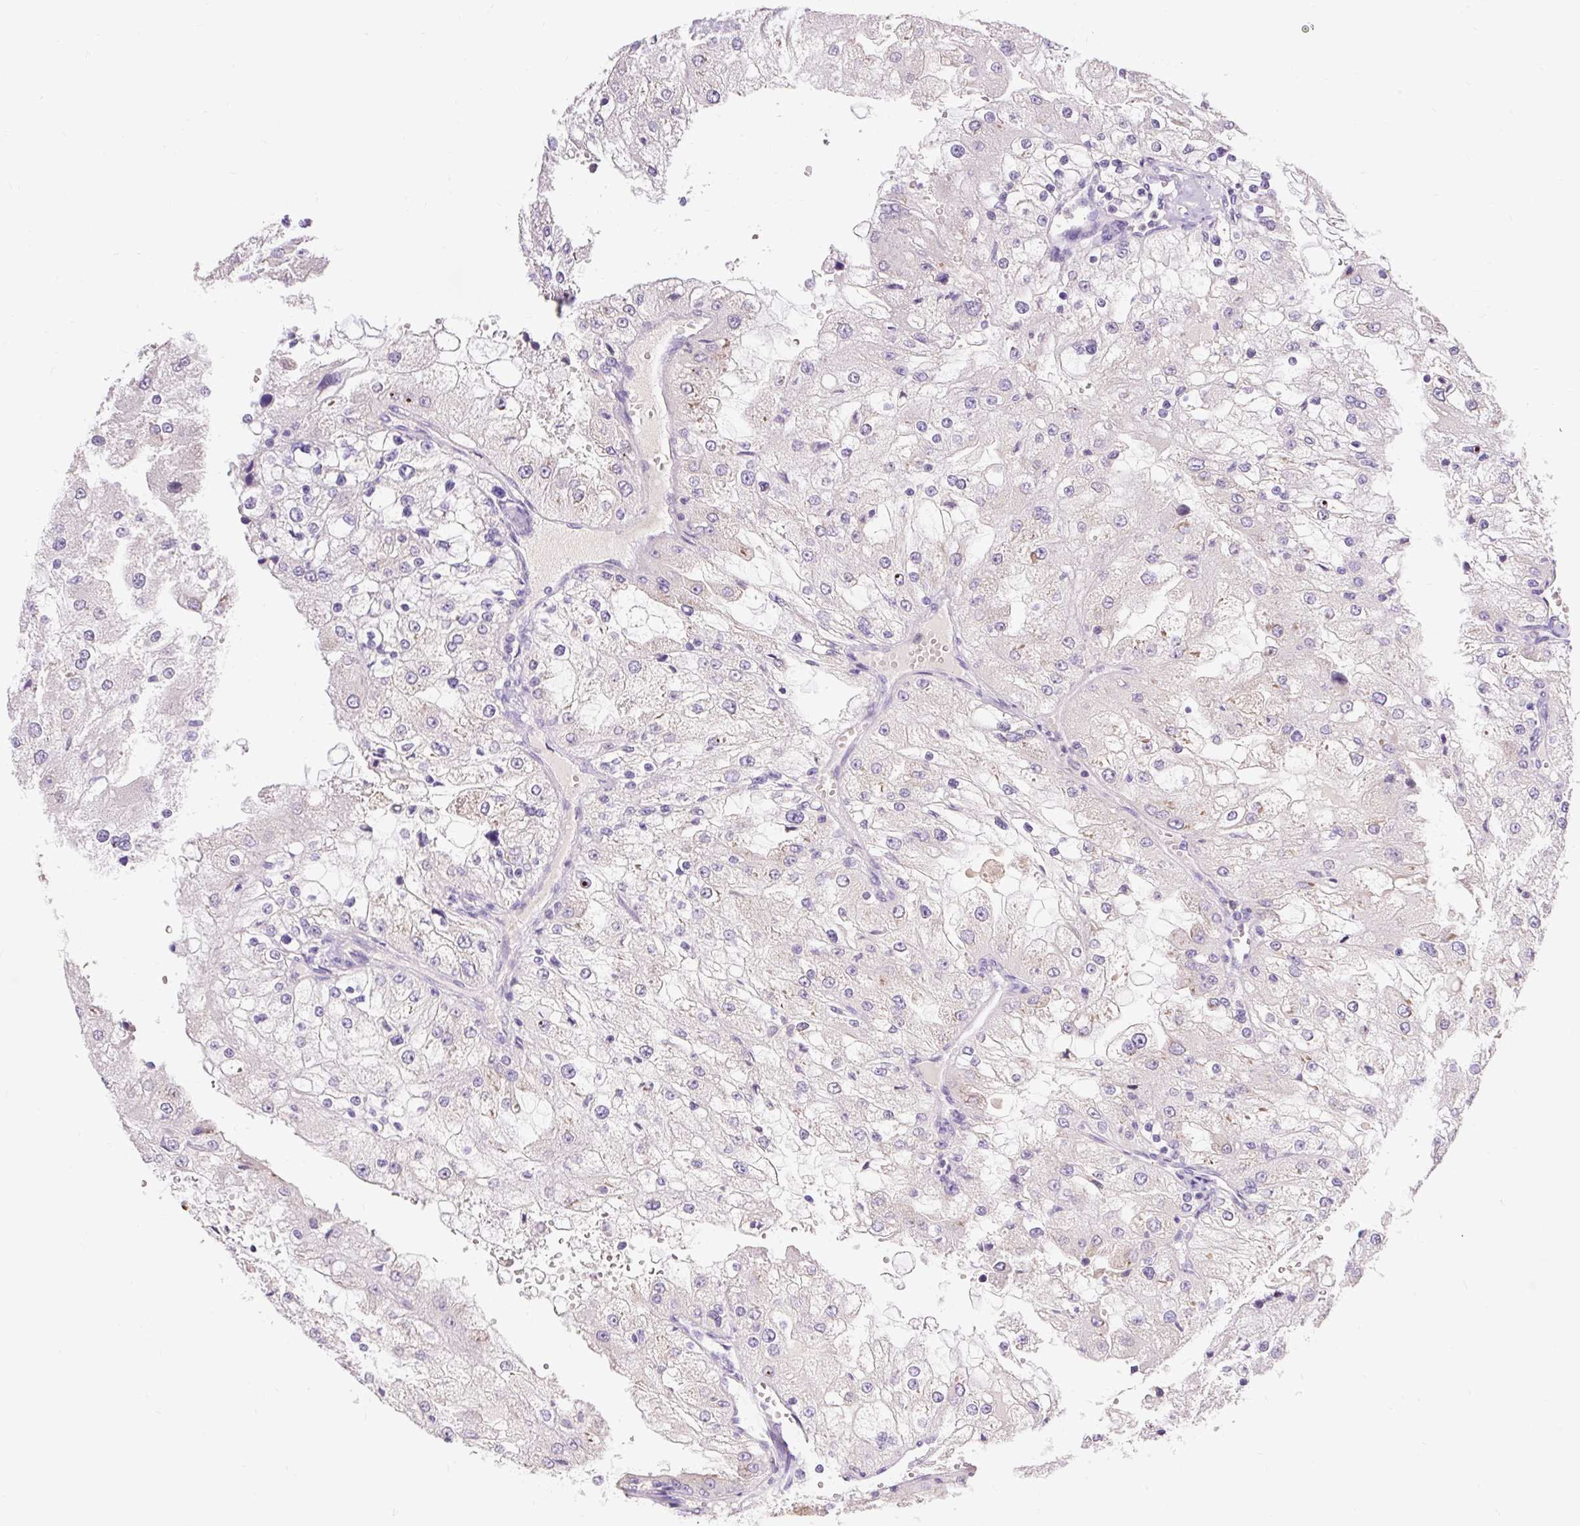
{"staining": {"intensity": "negative", "quantity": "none", "location": "none"}, "tissue": "renal cancer", "cell_type": "Tumor cells", "image_type": "cancer", "snomed": [{"axis": "morphology", "description": "Adenocarcinoma, NOS"}, {"axis": "topography", "description": "Kidney"}], "caption": "Histopathology image shows no significant protein positivity in tumor cells of renal cancer. (DAB (3,3'-diaminobenzidine) immunohistochemistry, high magnification).", "gene": "SEC63", "patient": {"sex": "female", "age": 74}}